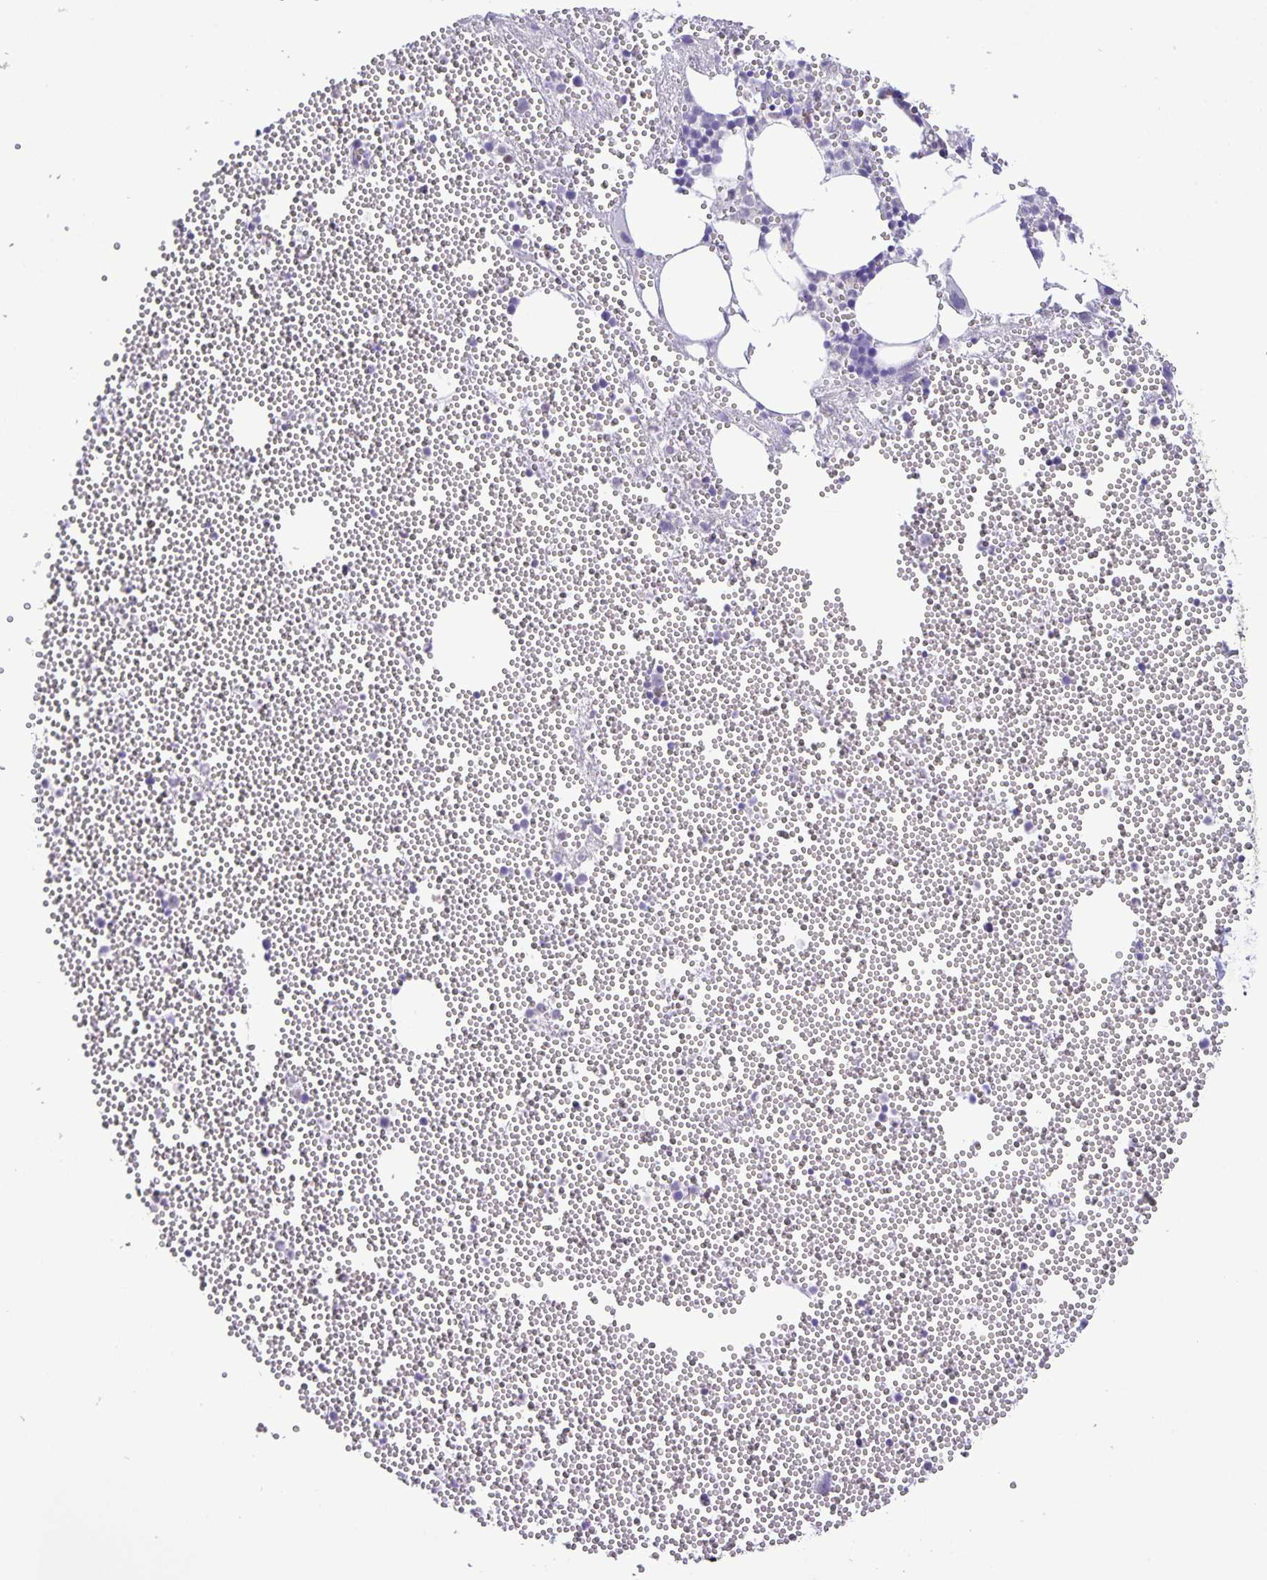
{"staining": {"intensity": "negative", "quantity": "none", "location": "none"}, "tissue": "bone marrow", "cell_type": "Hematopoietic cells", "image_type": "normal", "snomed": [{"axis": "morphology", "description": "Normal tissue, NOS"}, {"axis": "topography", "description": "Bone marrow"}], "caption": "Protein analysis of normal bone marrow shows no significant staining in hematopoietic cells. The staining is performed using DAB brown chromogen with nuclei counter-stained in using hematoxylin.", "gene": "ONECUT2", "patient": {"sex": "female", "age": 80}}